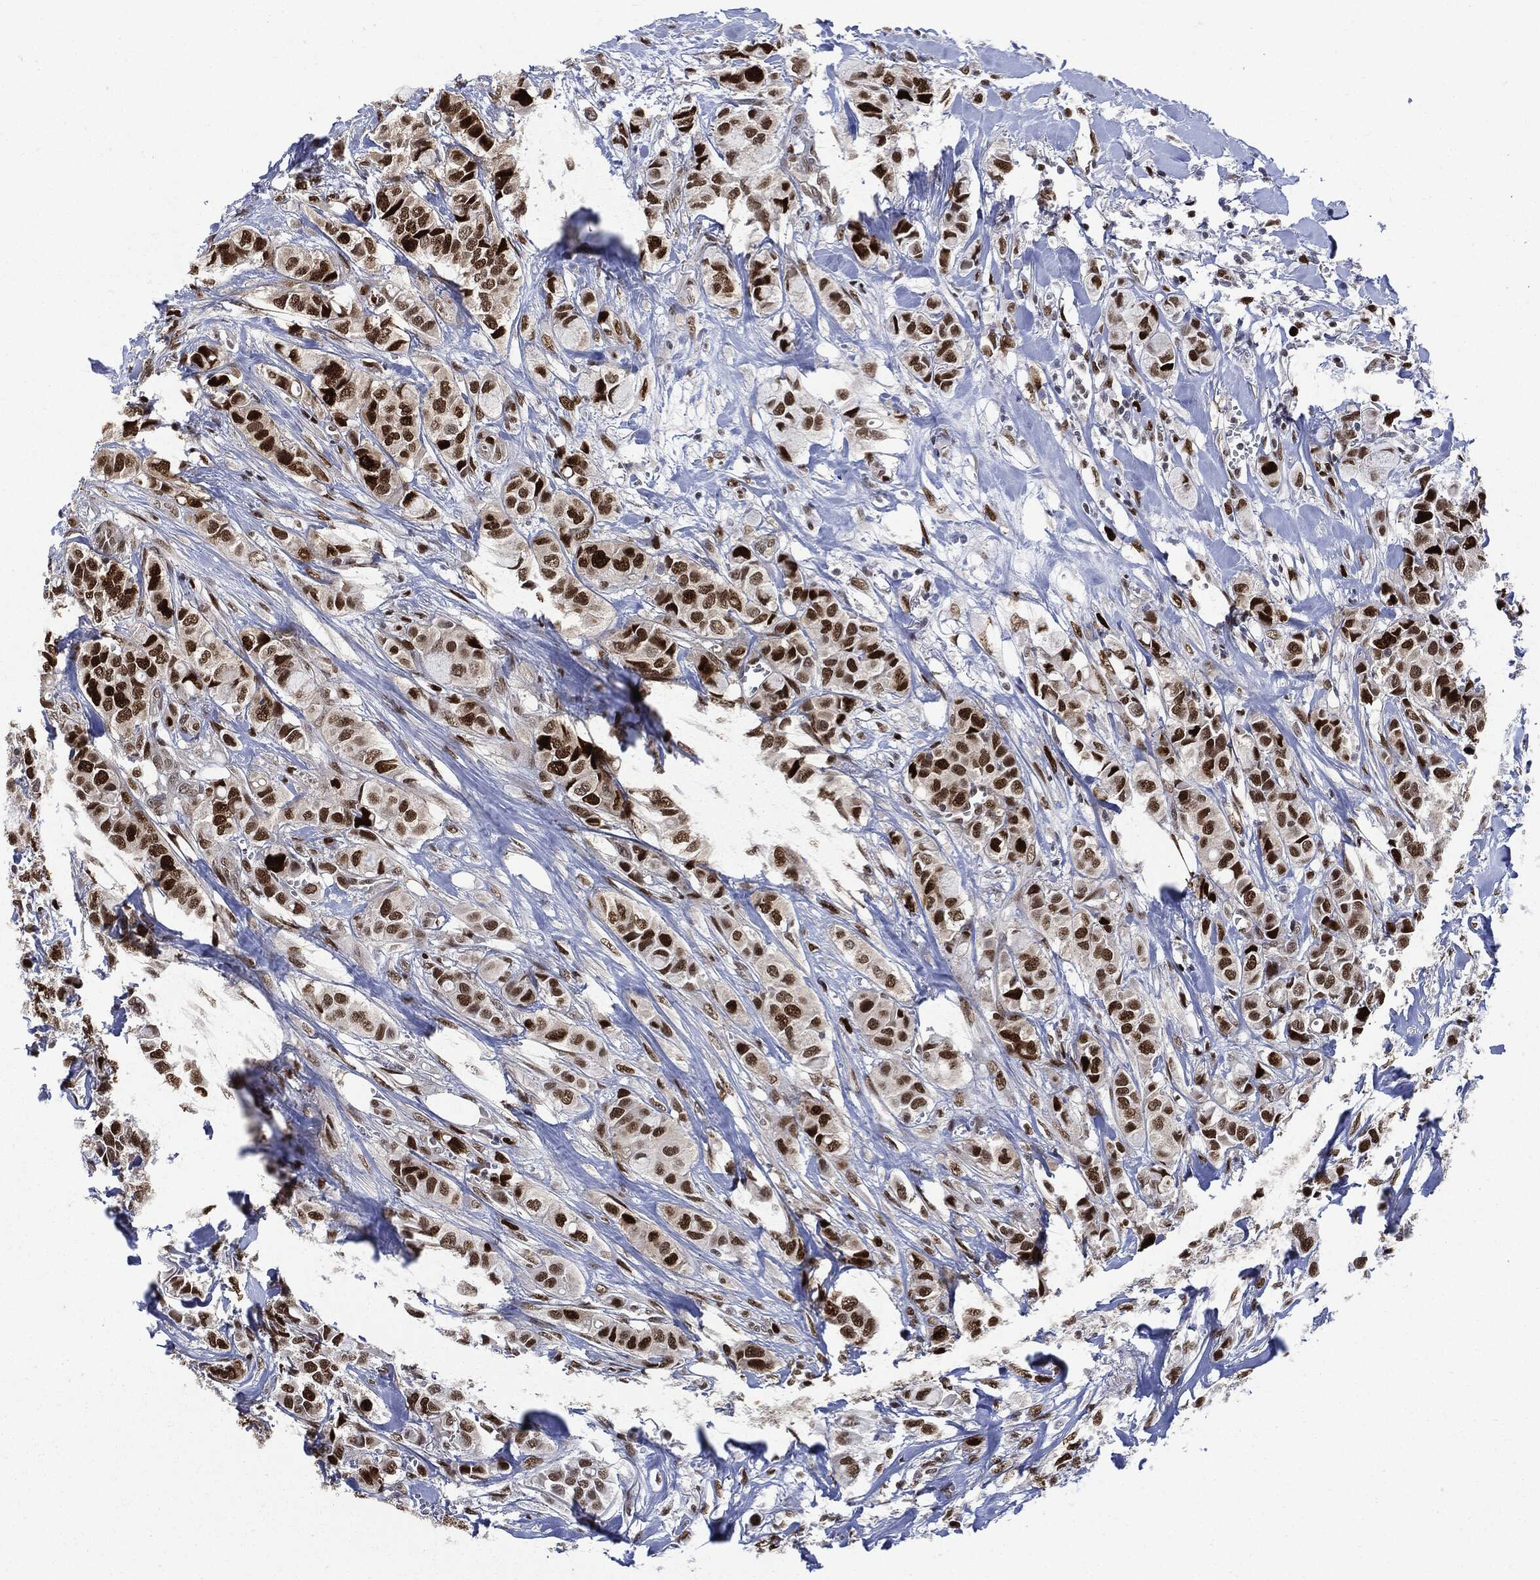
{"staining": {"intensity": "strong", "quantity": ">75%", "location": "nuclear"}, "tissue": "breast cancer", "cell_type": "Tumor cells", "image_type": "cancer", "snomed": [{"axis": "morphology", "description": "Duct carcinoma"}, {"axis": "topography", "description": "Breast"}], "caption": "Immunohistochemistry of breast cancer demonstrates high levels of strong nuclear staining in about >75% of tumor cells.", "gene": "PCNA", "patient": {"sex": "female", "age": 85}}